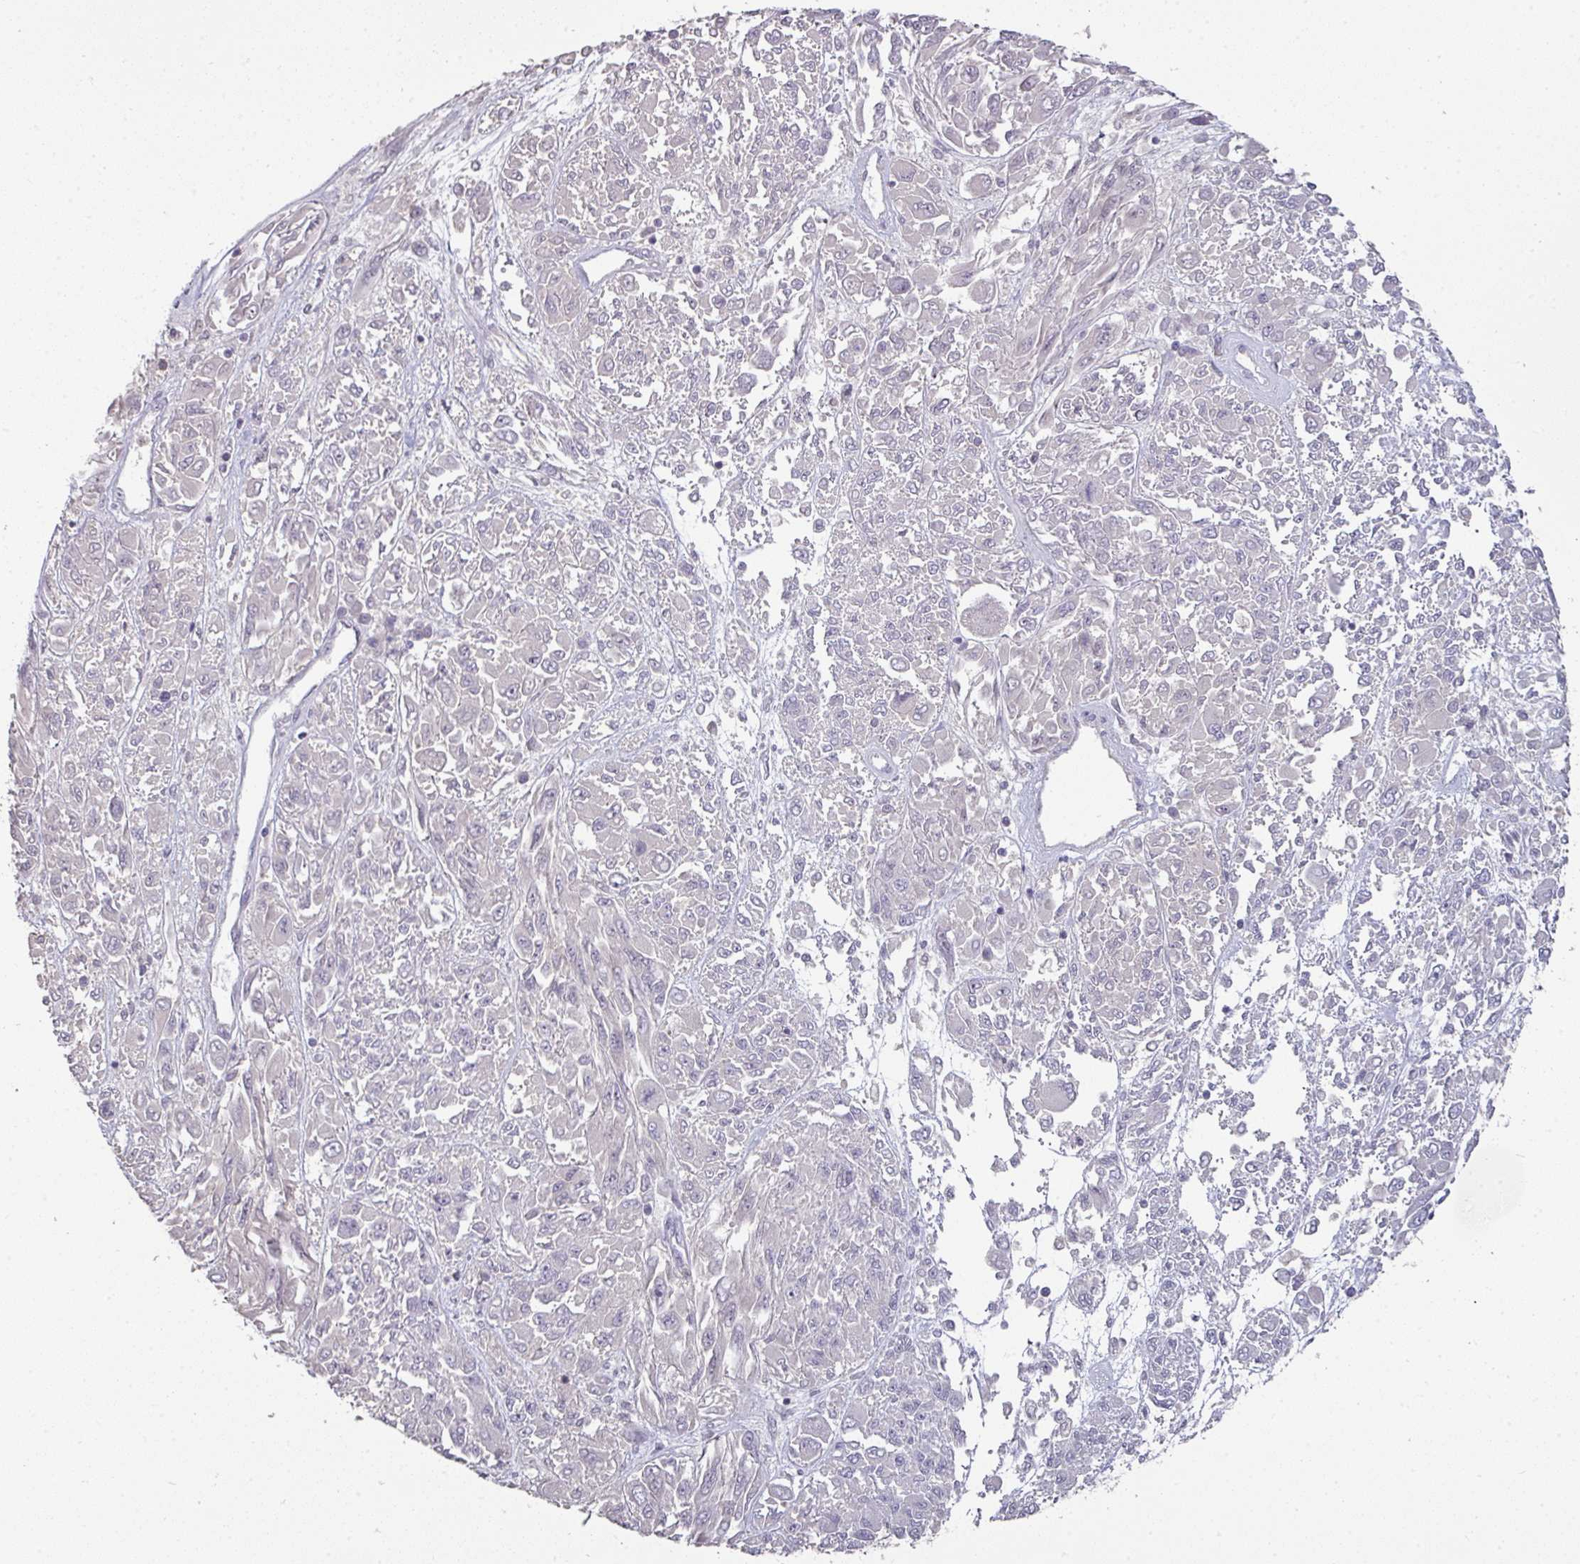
{"staining": {"intensity": "negative", "quantity": "none", "location": "none"}, "tissue": "melanoma", "cell_type": "Tumor cells", "image_type": "cancer", "snomed": [{"axis": "morphology", "description": "Malignant melanoma, NOS"}, {"axis": "topography", "description": "Skin"}], "caption": "Immunohistochemical staining of human melanoma reveals no significant staining in tumor cells. (Brightfield microscopy of DAB IHC at high magnification).", "gene": "GTF2H3", "patient": {"sex": "female", "age": 91}}